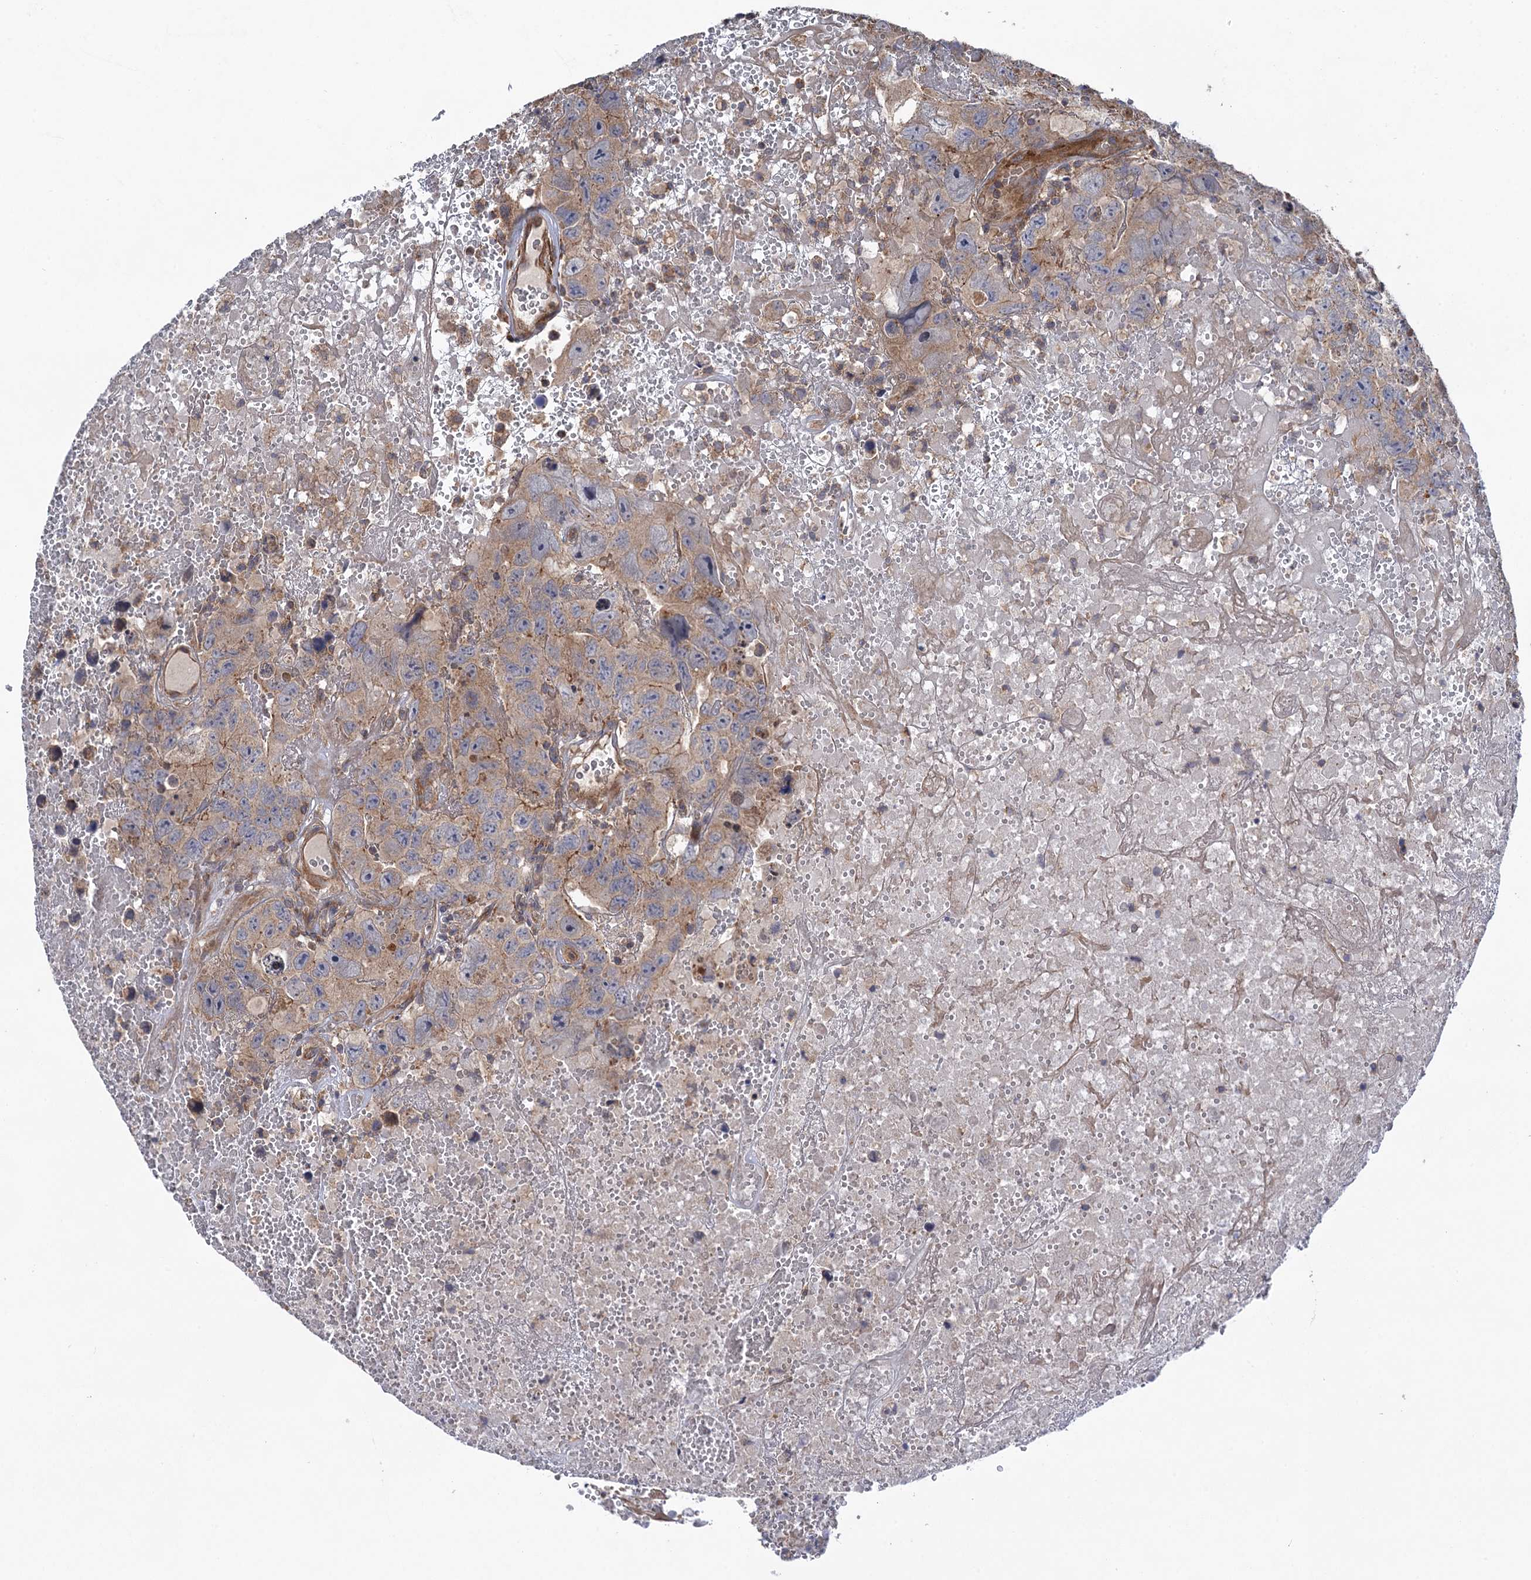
{"staining": {"intensity": "weak", "quantity": "25%-75%", "location": "cytoplasmic/membranous"}, "tissue": "testis cancer", "cell_type": "Tumor cells", "image_type": "cancer", "snomed": [{"axis": "morphology", "description": "Carcinoma, Embryonal, NOS"}, {"axis": "topography", "description": "Testis"}], "caption": "This is a histology image of IHC staining of embryonal carcinoma (testis), which shows weak positivity in the cytoplasmic/membranous of tumor cells.", "gene": "WDR88", "patient": {"sex": "male", "age": 45}}